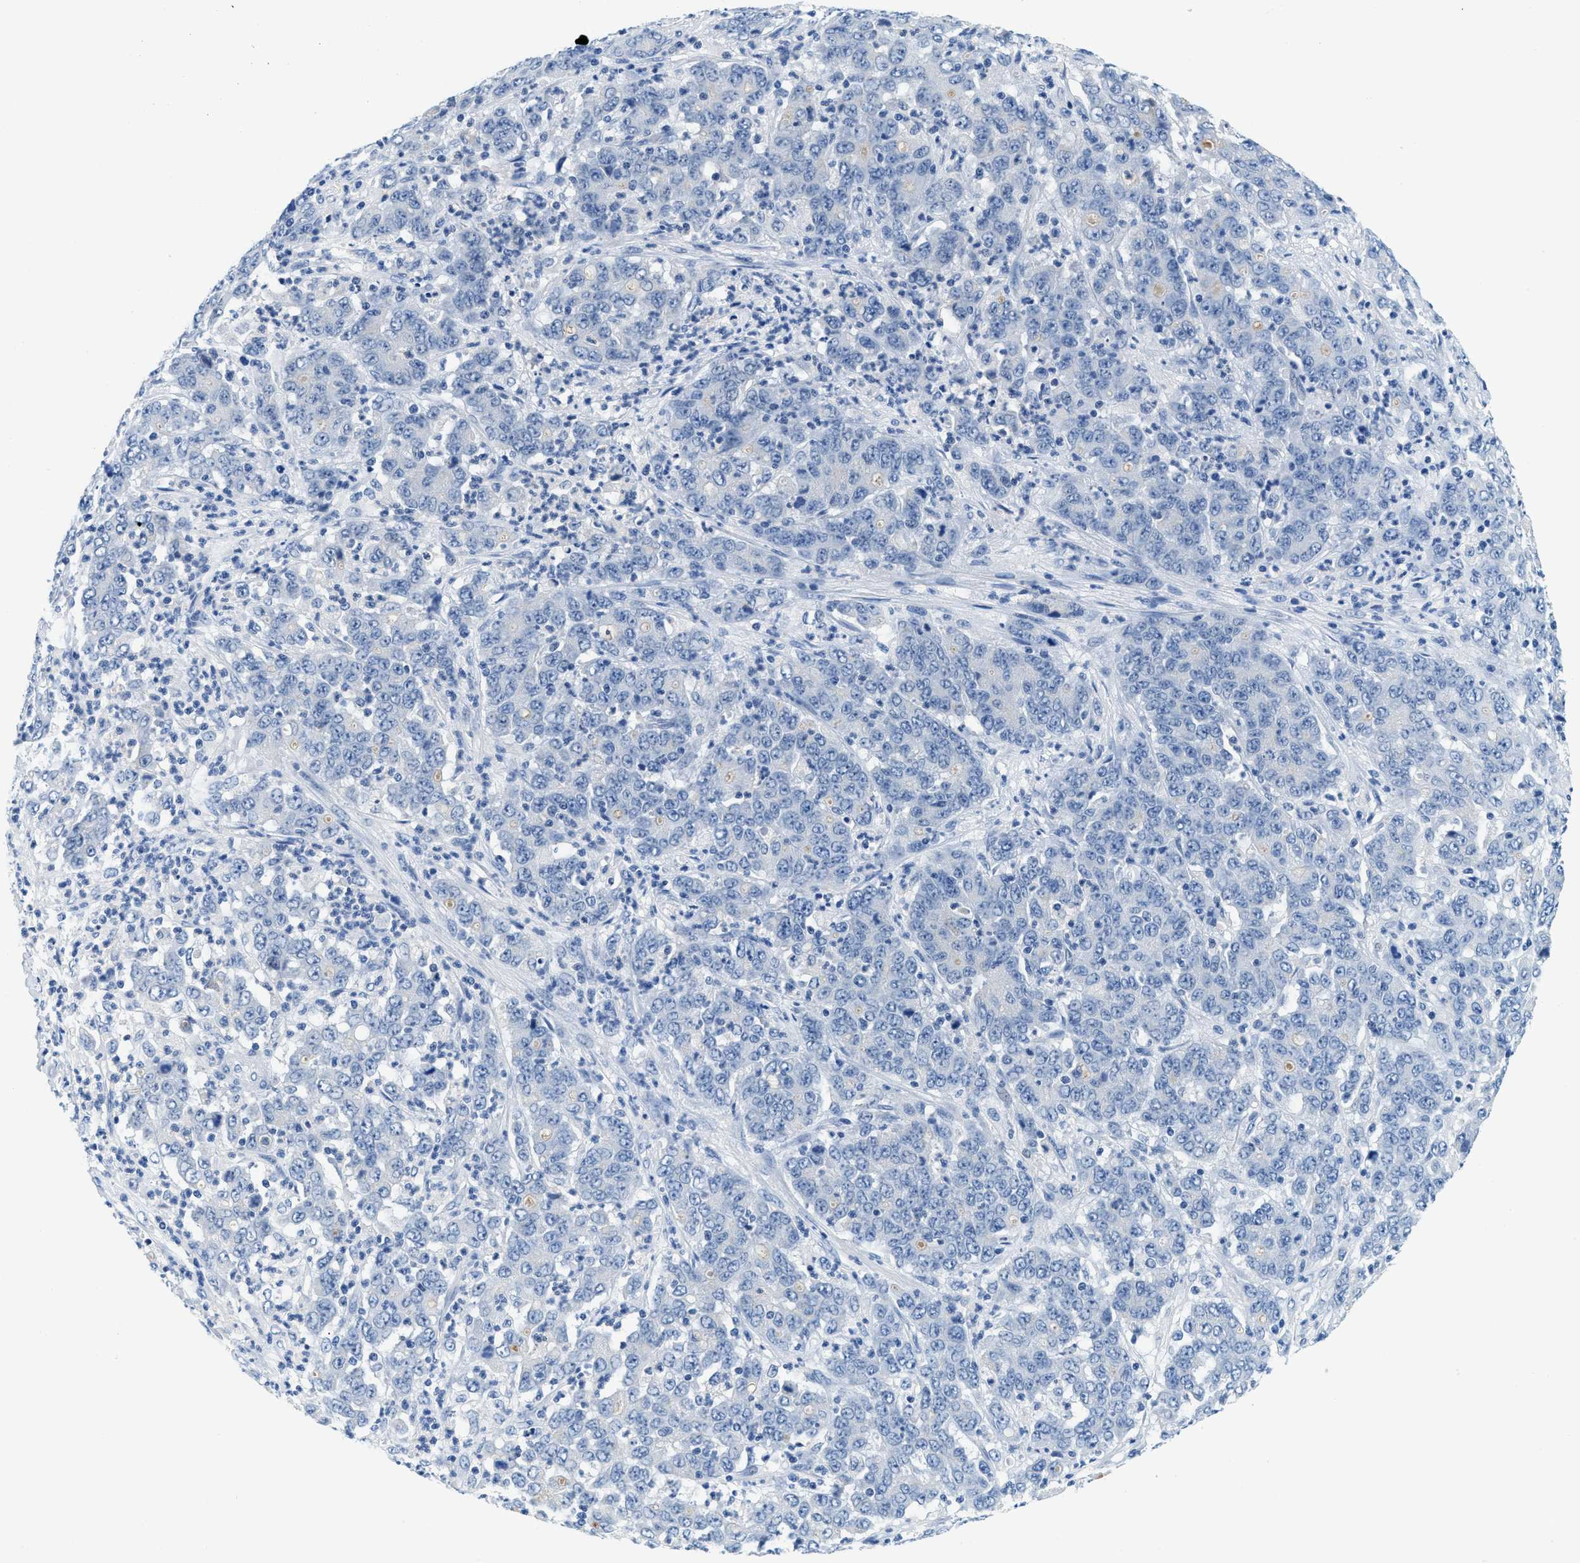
{"staining": {"intensity": "negative", "quantity": "none", "location": "none"}, "tissue": "stomach cancer", "cell_type": "Tumor cells", "image_type": "cancer", "snomed": [{"axis": "morphology", "description": "Adenocarcinoma, NOS"}, {"axis": "topography", "description": "Stomach, lower"}], "caption": "The histopathology image exhibits no significant expression in tumor cells of stomach cancer (adenocarcinoma).", "gene": "MBL2", "patient": {"sex": "female", "age": 71}}